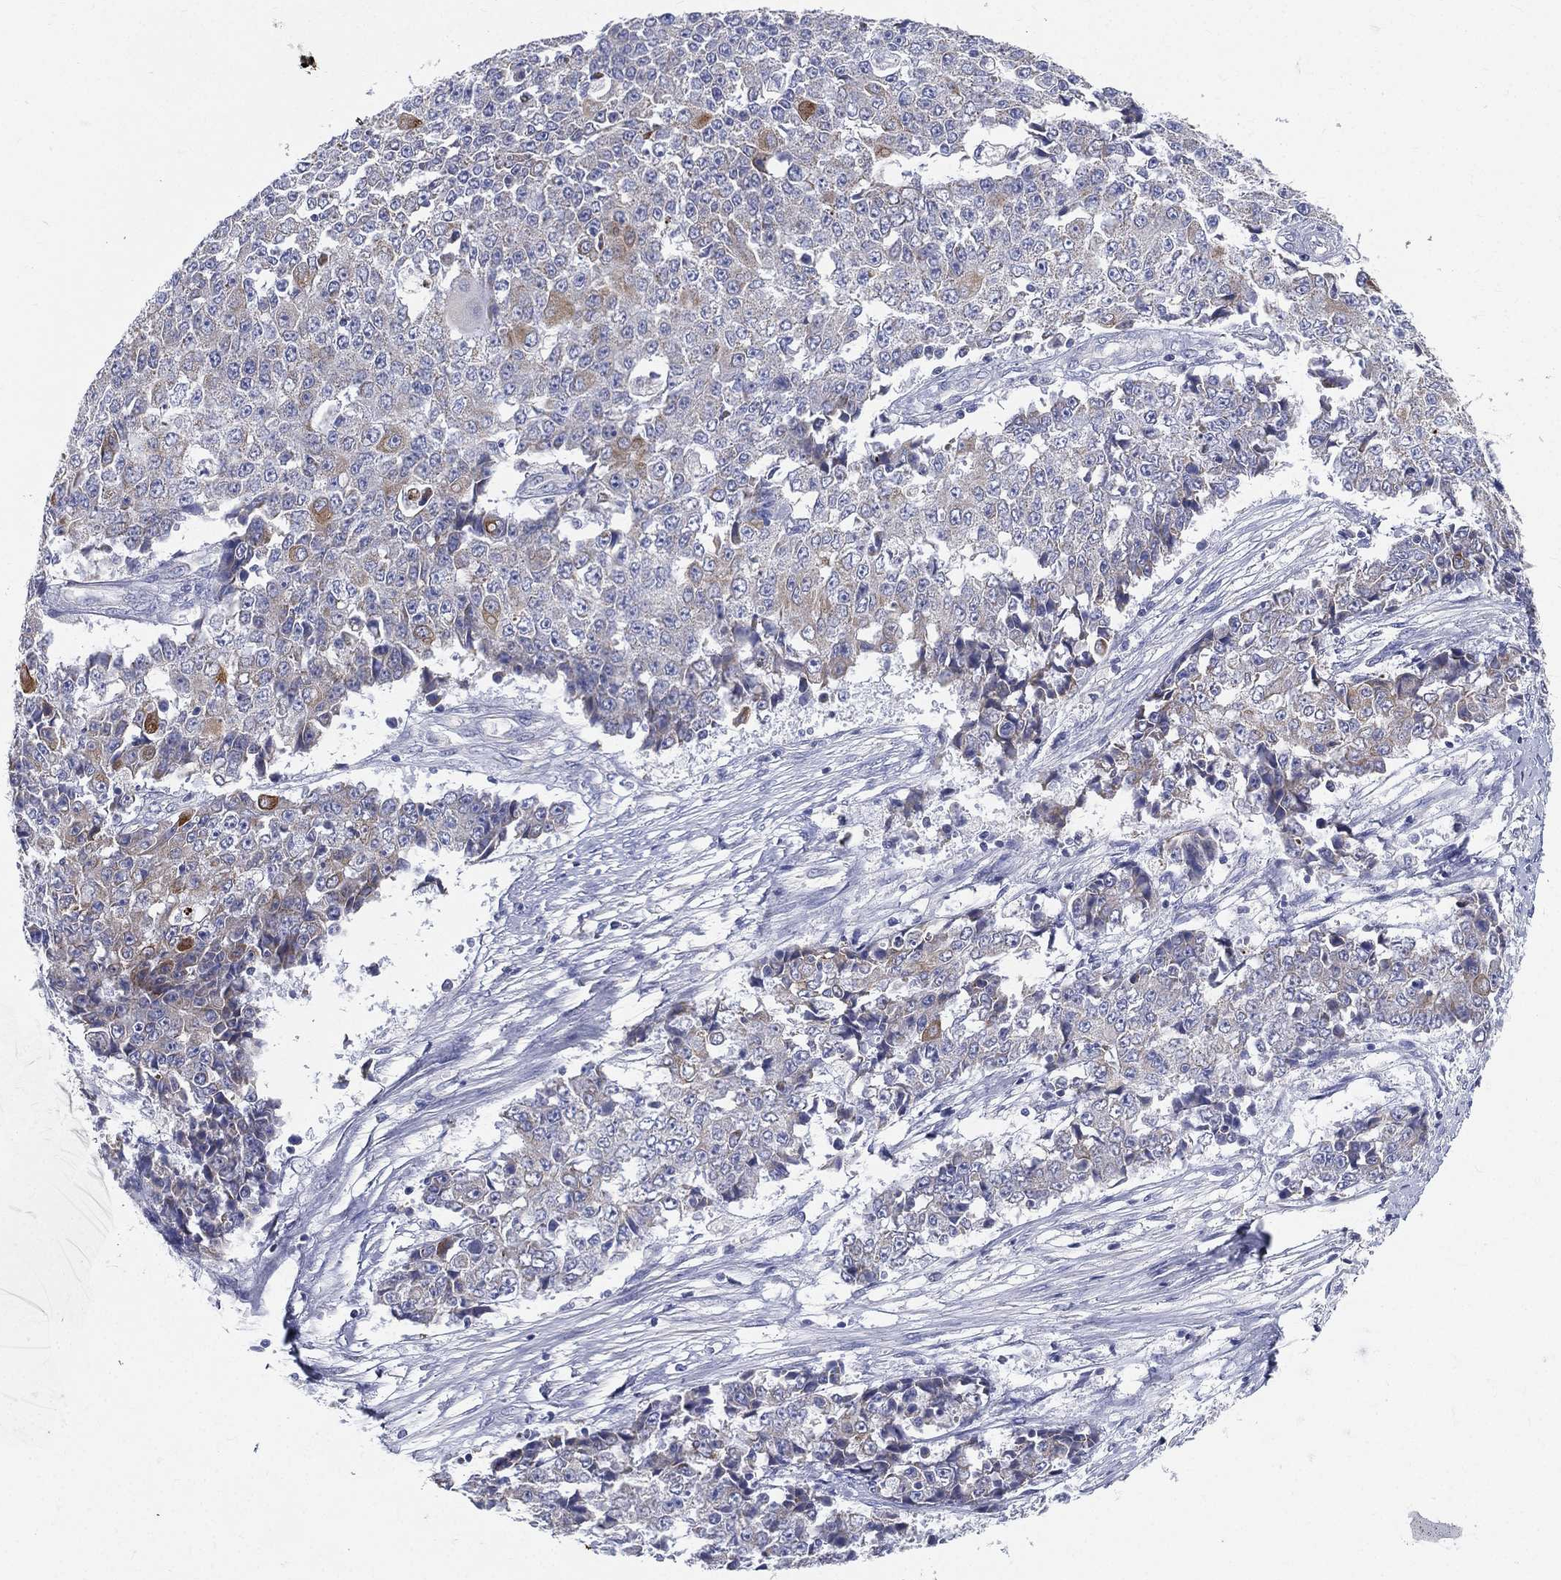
{"staining": {"intensity": "weak", "quantity": "<25%", "location": "cytoplasmic/membranous"}, "tissue": "ovarian cancer", "cell_type": "Tumor cells", "image_type": "cancer", "snomed": [{"axis": "morphology", "description": "Carcinoma, endometroid"}, {"axis": "topography", "description": "Ovary"}], "caption": "Tumor cells are negative for protein expression in human endometroid carcinoma (ovarian).", "gene": "PWWP3A", "patient": {"sex": "female", "age": 42}}